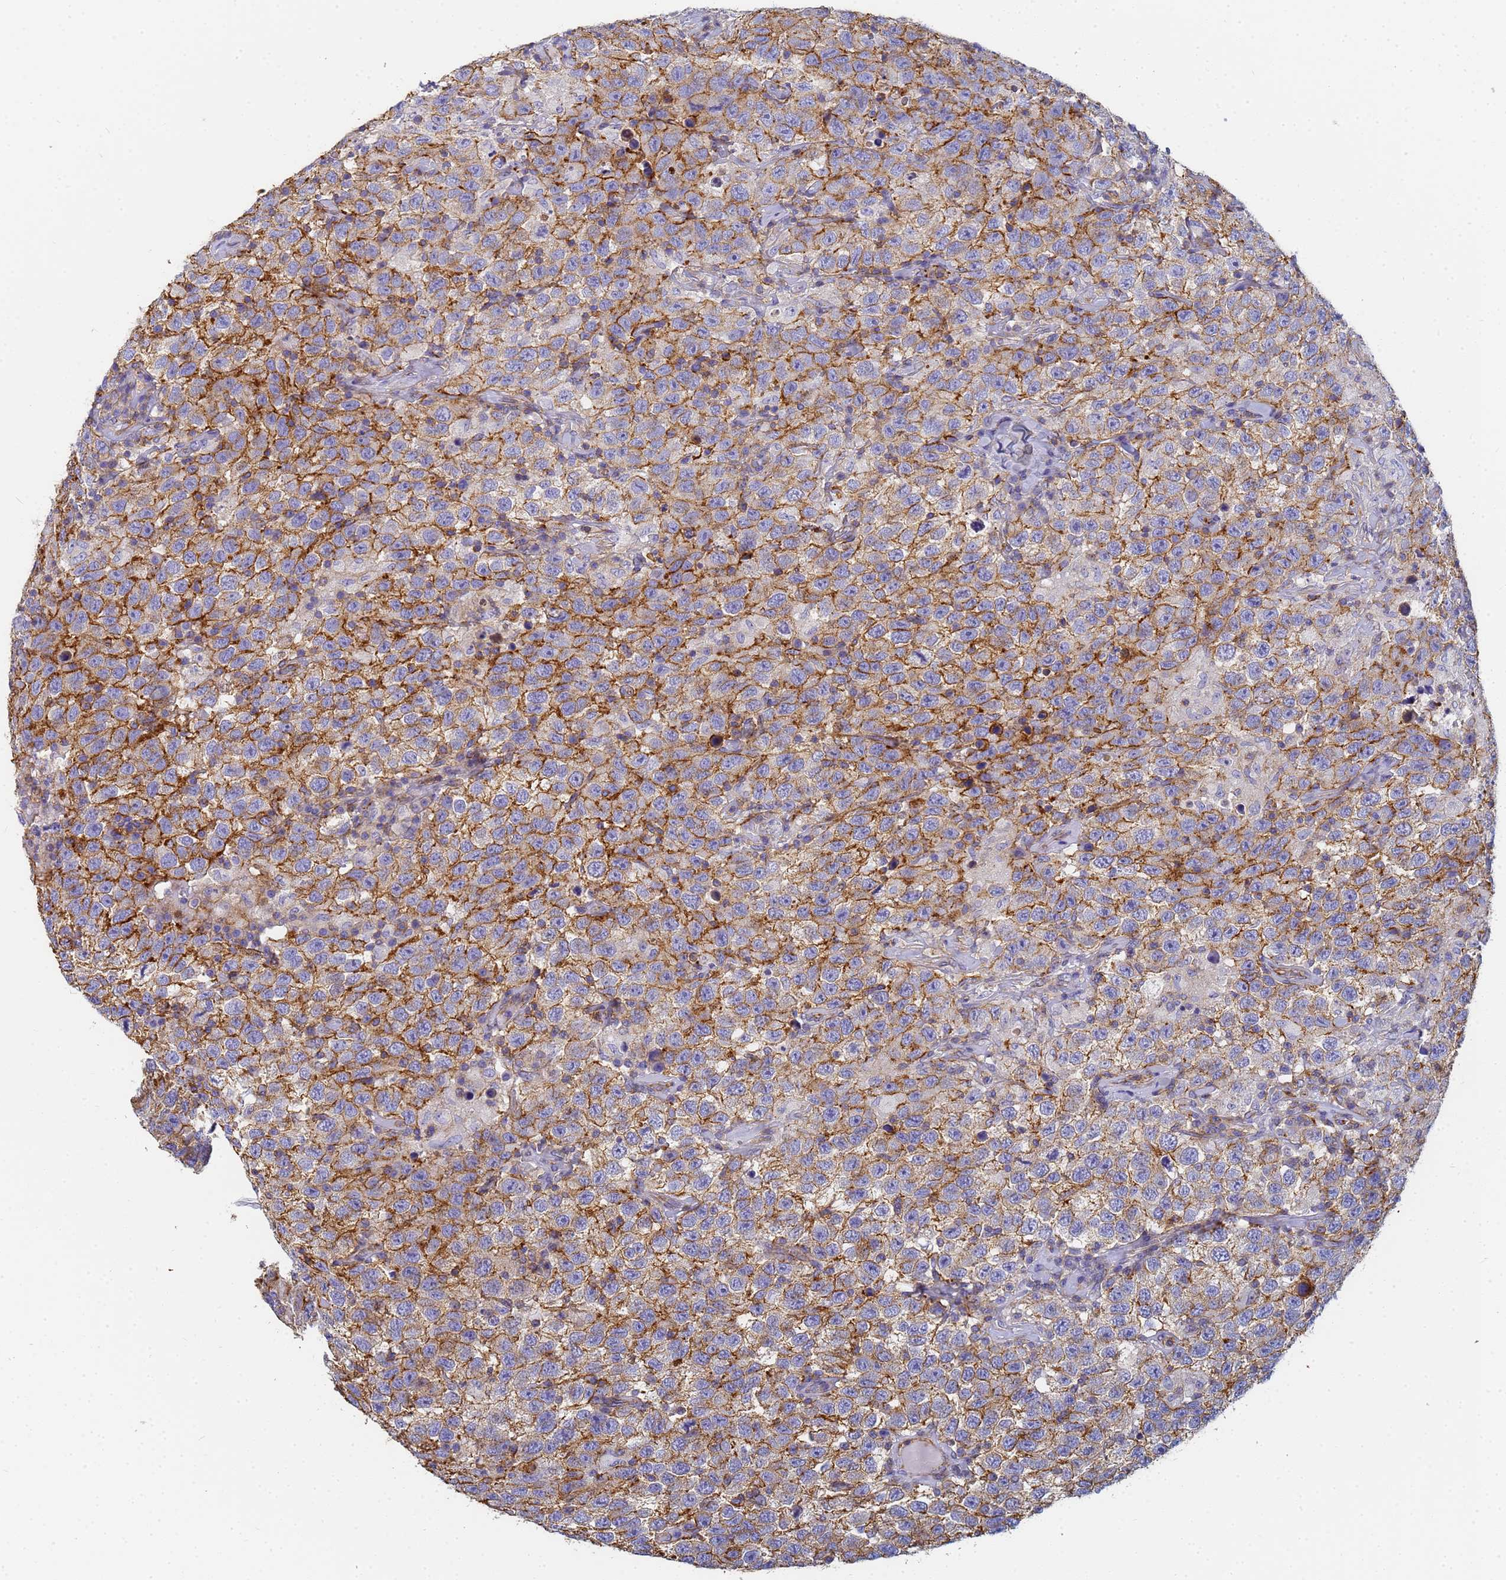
{"staining": {"intensity": "strong", "quantity": "25%-75%", "location": "cytoplasmic/membranous"}, "tissue": "testis cancer", "cell_type": "Tumor cells", "image_type": "cancer", "snomed": [{"axis": "morphology", "description": "Seminoma, NOS"}, {"axis": "topography", "description": "Testis"}], "caption": "High-power microscopy captured an immunohistochemistry (IHC) image of testis cancer, revealing strong cytoplasmic/membranous staining in about 25%-75% of tumor cells.", "gene": "TPM1", "patient": {"sex": "male", "age": 41}}